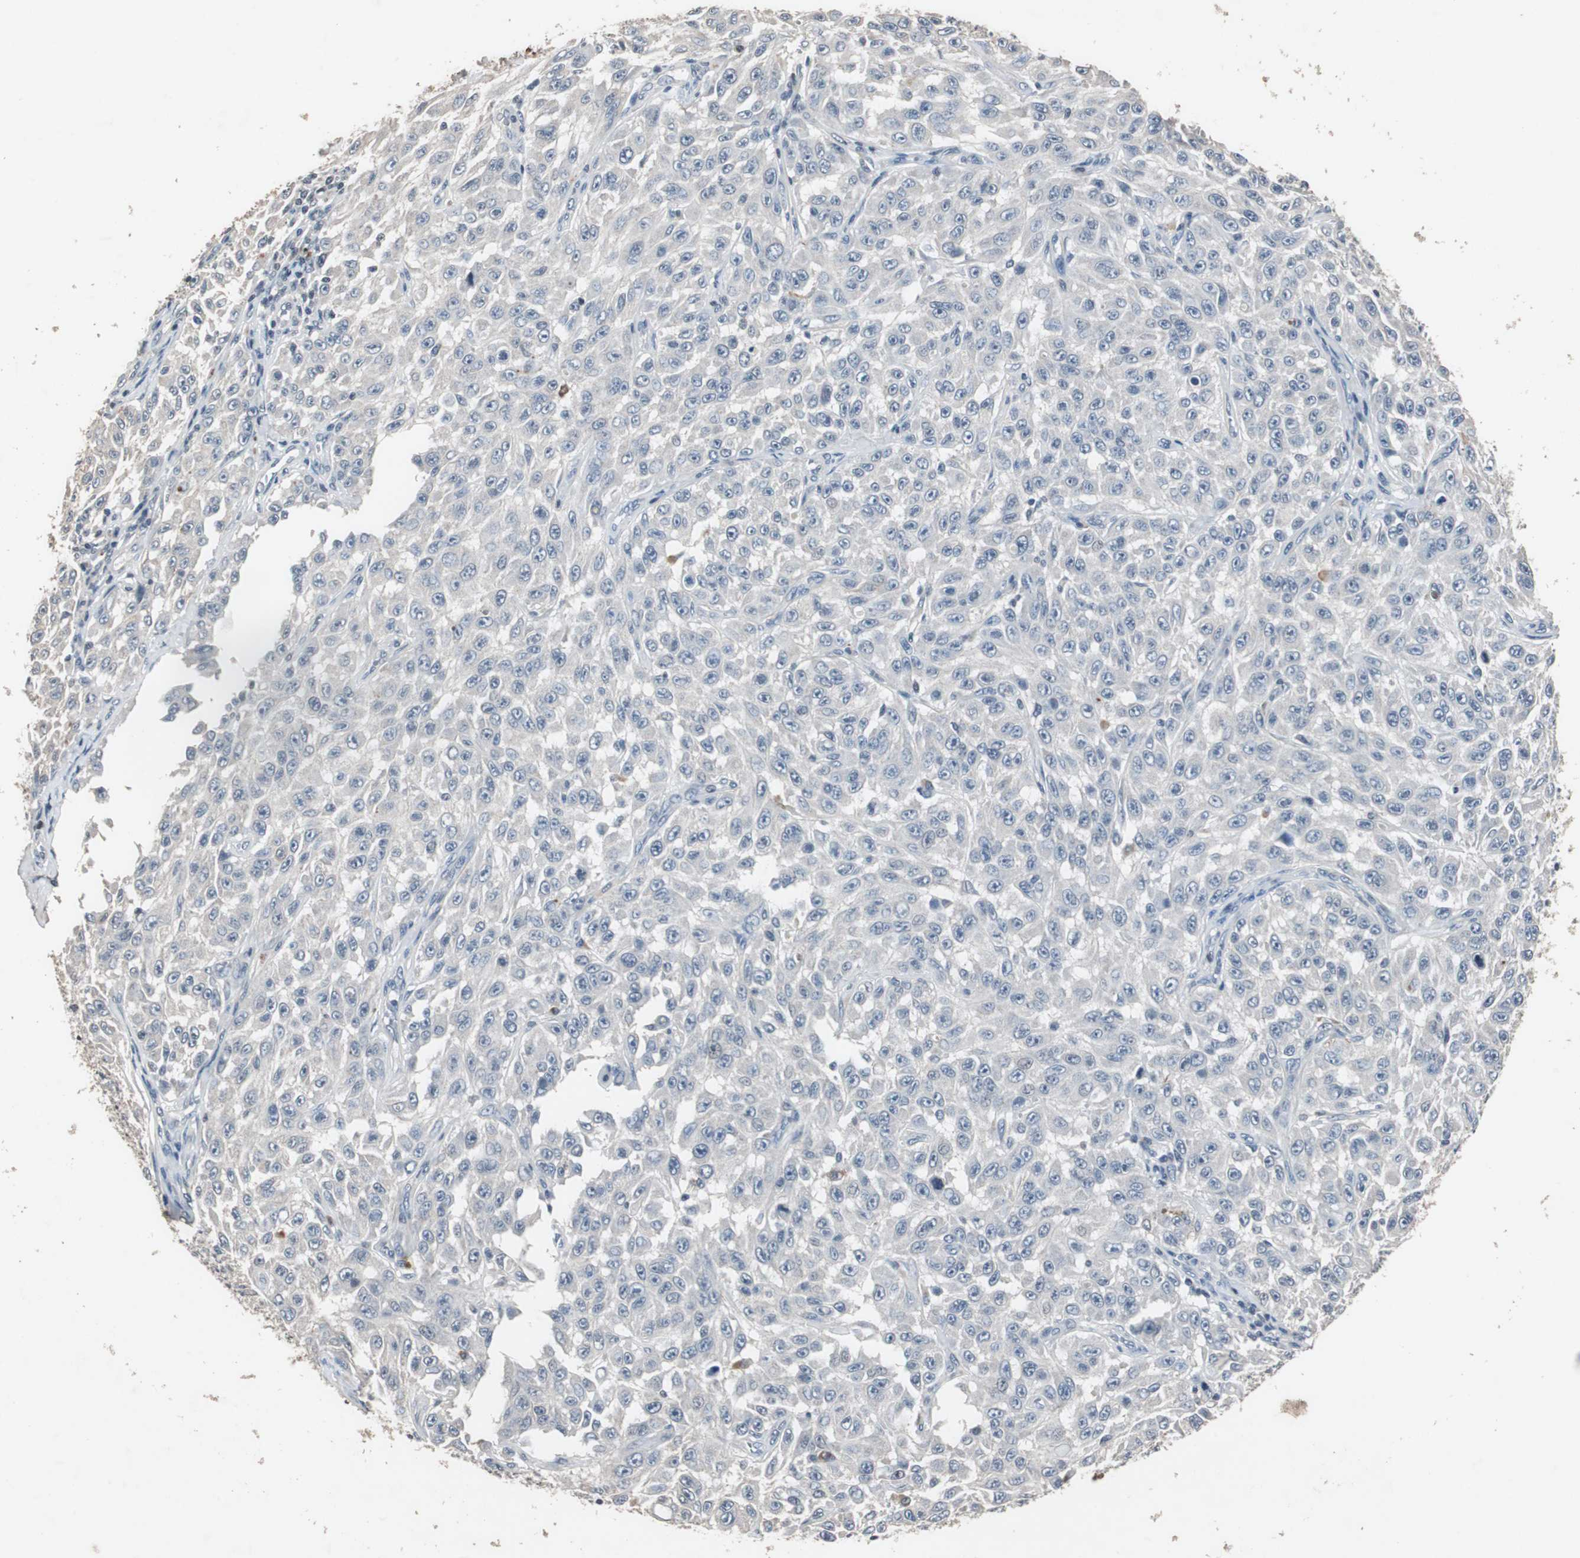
{"staining": {"intensity": "negative", "quantity": "none", "location": "none"}, "tissue": "melanoma", "cell_type": "Tumor cells", "image_type": "cancer", "snomed": [{"axis": "morphology", "description": "Malignant melanoma, NOS"}, {"axis": "topography", "description": "Skin"}], "caption": "Immunohistochemistry (IHC) image of neoplastic tissue: malignant melanoma stained with DAB displays no significant protein staining in tumor cells.", "gene": "ADNP2", "patient": {"sex": "male", "age": 30}}